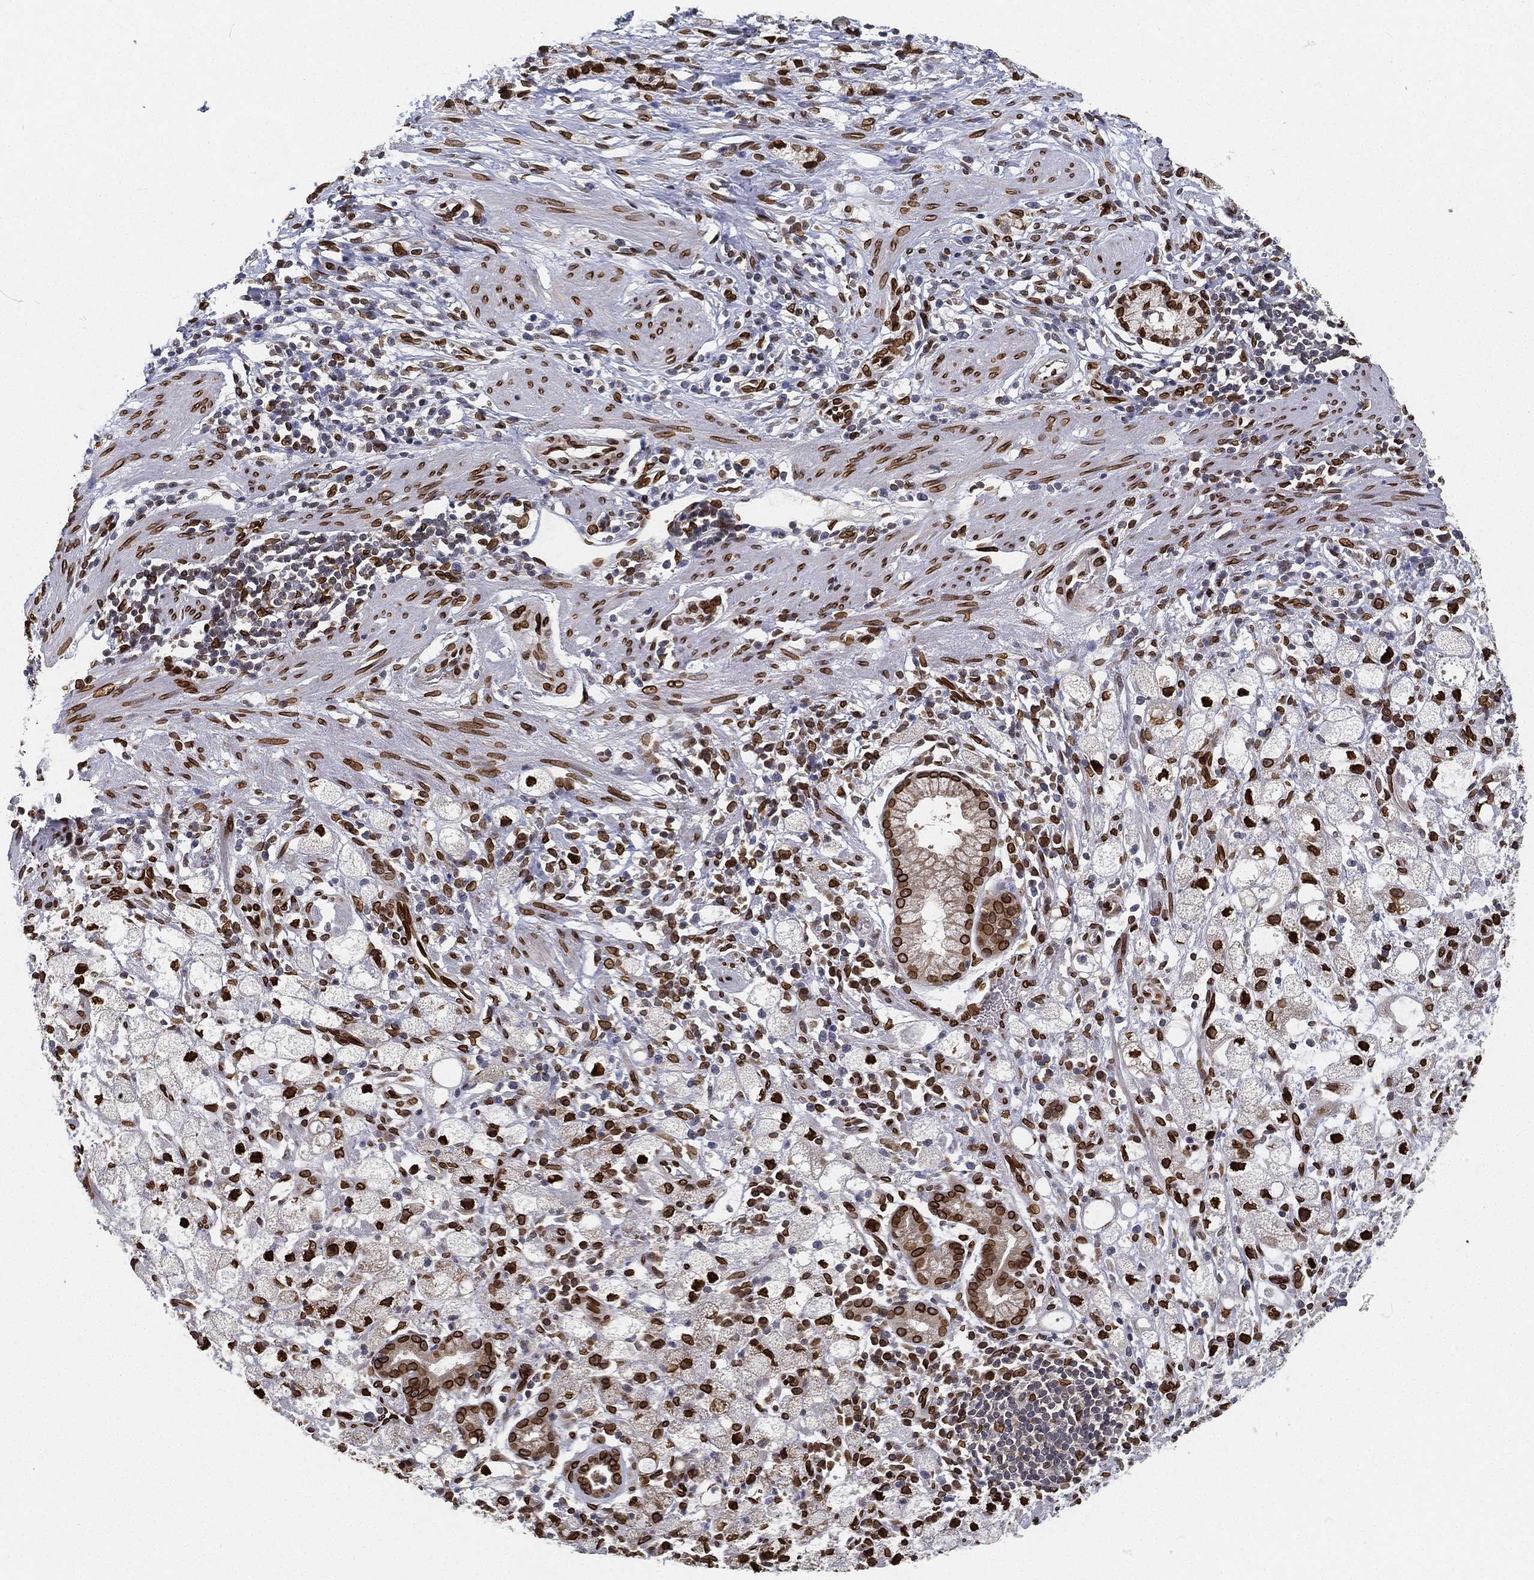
{"staining": {"intensity": "strong", "quantity": ">75%", "location": "cytoplasmic/membranous,nuclear"}, "tissue": "stomach cancer", "cell_type": "Tumor cells", "image_type": "cancer", "snomed": [{"axis": "morphology", "description": "Adenocarcinoma, NOS"}, {"axis": "topography", "description": "Stomach"}], "caption": "There is high levels of strong cytoplasmic/membranous and nuclear positivity in tumor cells of stomach cancer, as demonstrated by immunohistochemical staining (brown color).", "gene": "PALB2", "patient": {"sex": "male", "age": 58}}